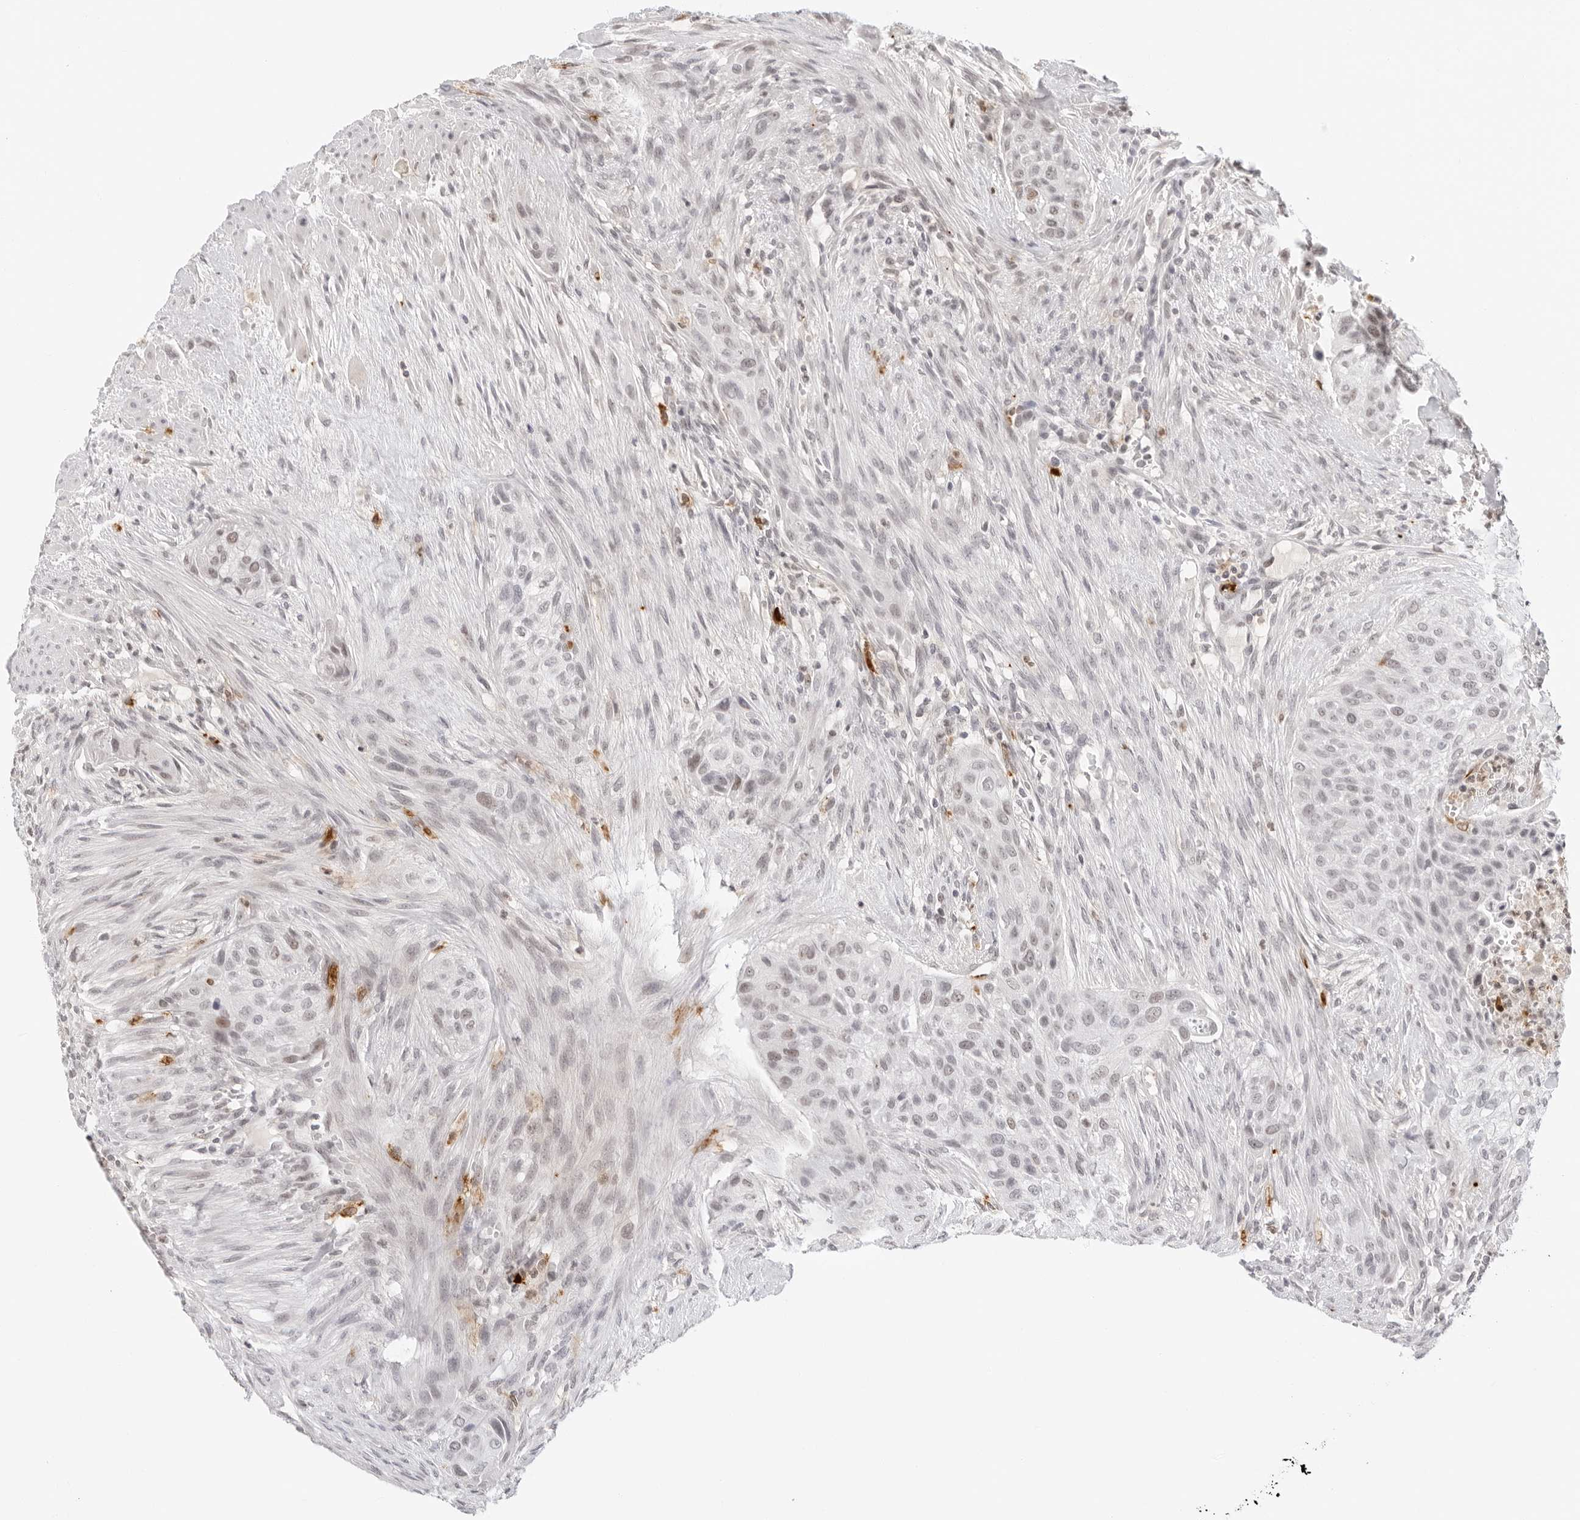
{"staining": {"intensity": "weak", "quantity": "25%-75%", "location": "nuclear"}, "tissue": "urothelial cancer", "cell_type": "Tumor cells", "image_type": "cancer", "snomed": [{"axis": "morphology", "description": "Urothelial carcinoma, High grade"}, {"axis": "topography", "description": "Urinary bladder"}], "caption": "Immunohistochemistry (IHC) photomicrograph of neoplastic tissue: urothelial cancer stained using IHC displays low levels of weak protein expression localized specifically in the nuclear of tumor cells, appearing as a nuclear brown color.", "gene": "MSH6", "patient": {"sex": "male", "age": 35}}